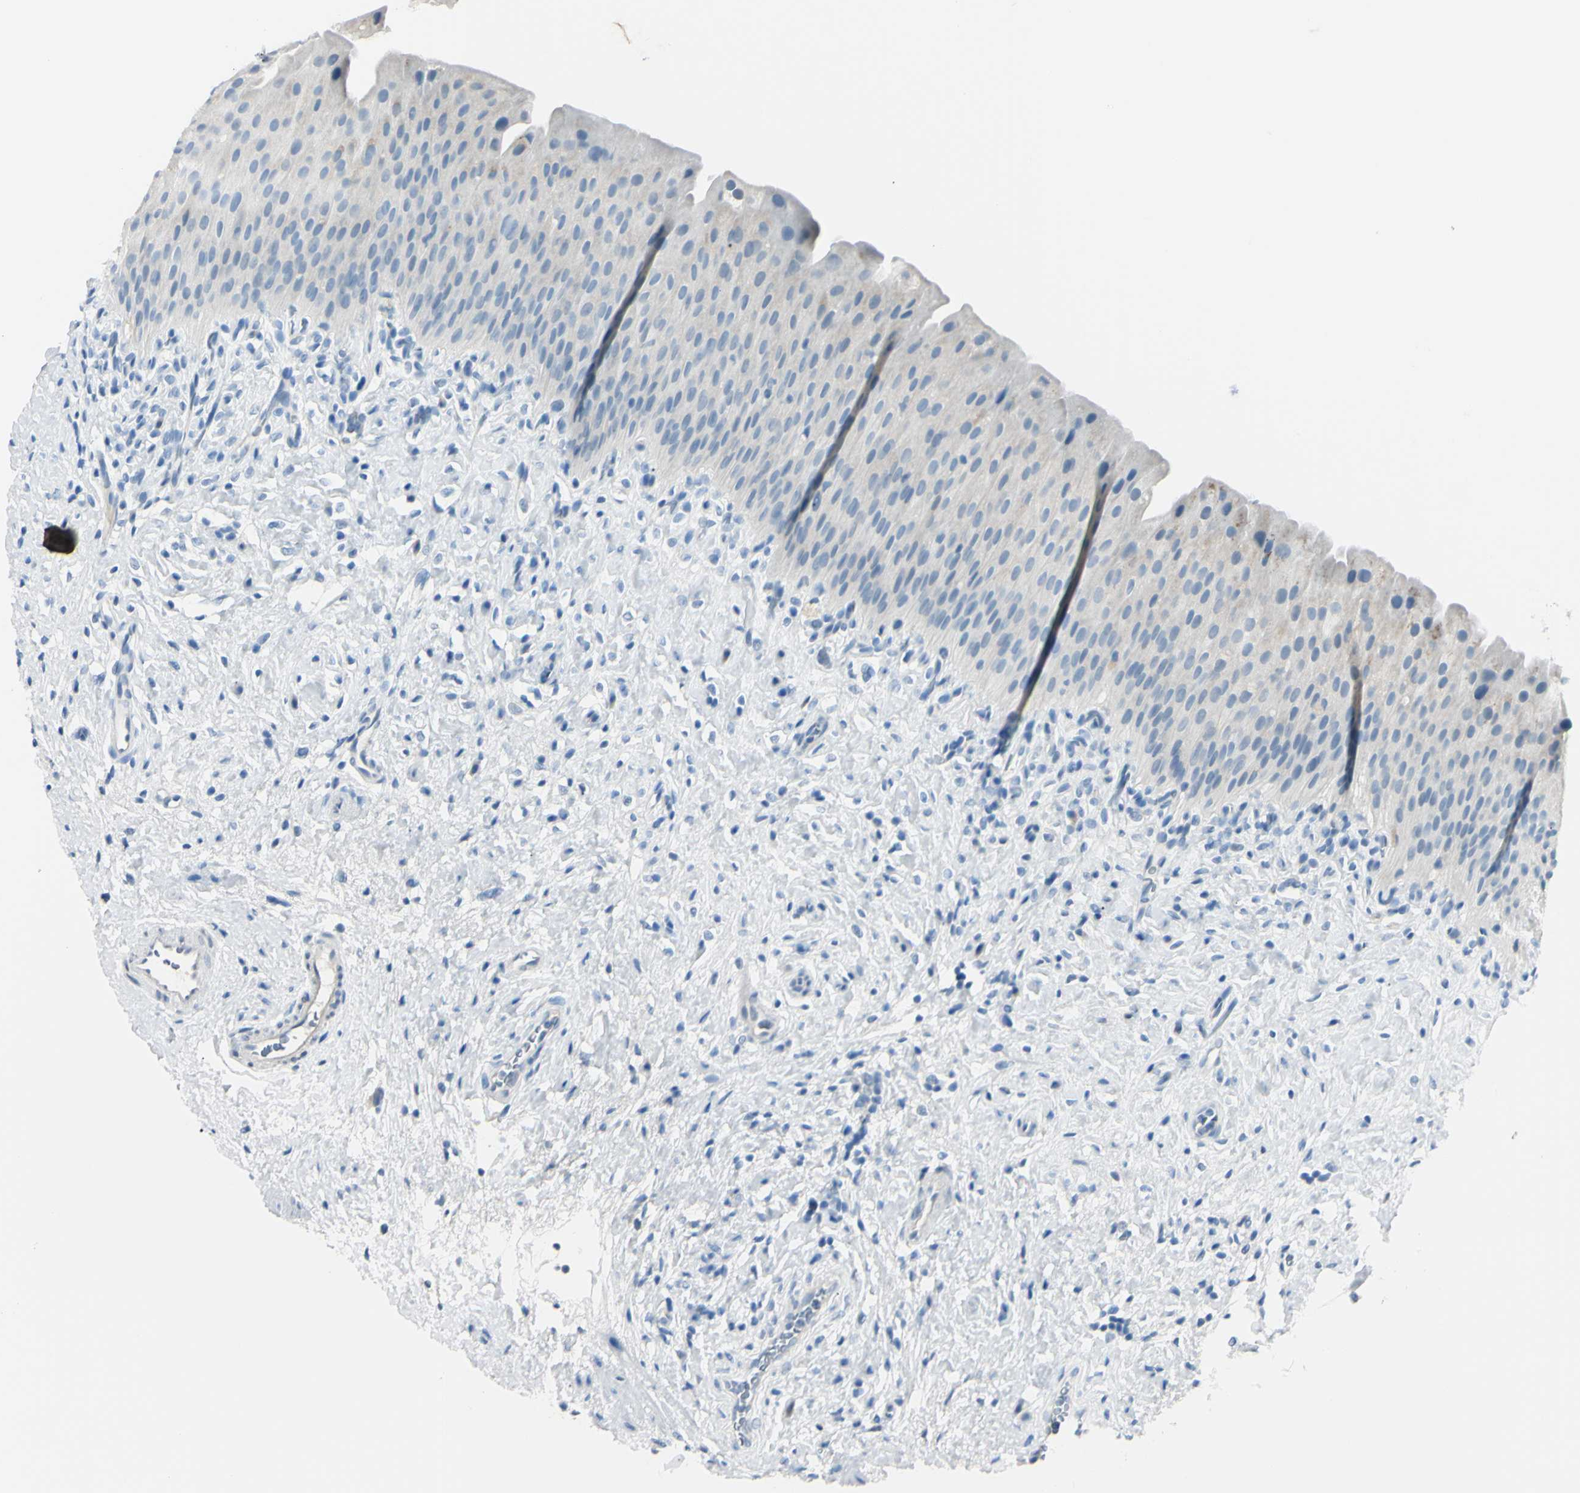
{"staining": {"intensity": "weak", "quantity": "<25%", "location": "cytoplasmic/membranous"}, "tissue": "urinary bladder", "cell_type": "Urothelial cells", "image_type": "normal", "snomed": [{"axis": "morphology", "description": "Normal tissue, NOS"}, {"axis": "morphology", "description": "Urothelial carcinoma, High grade"}, {"axis": "topography", "description": "Urinary bladder"}], "caption": "The micrograph demonstrates no staining of urothelial cells in normal urinary bladder.", "gene": "FOLH1", "patient": {"sex": "male", "age": 46}}